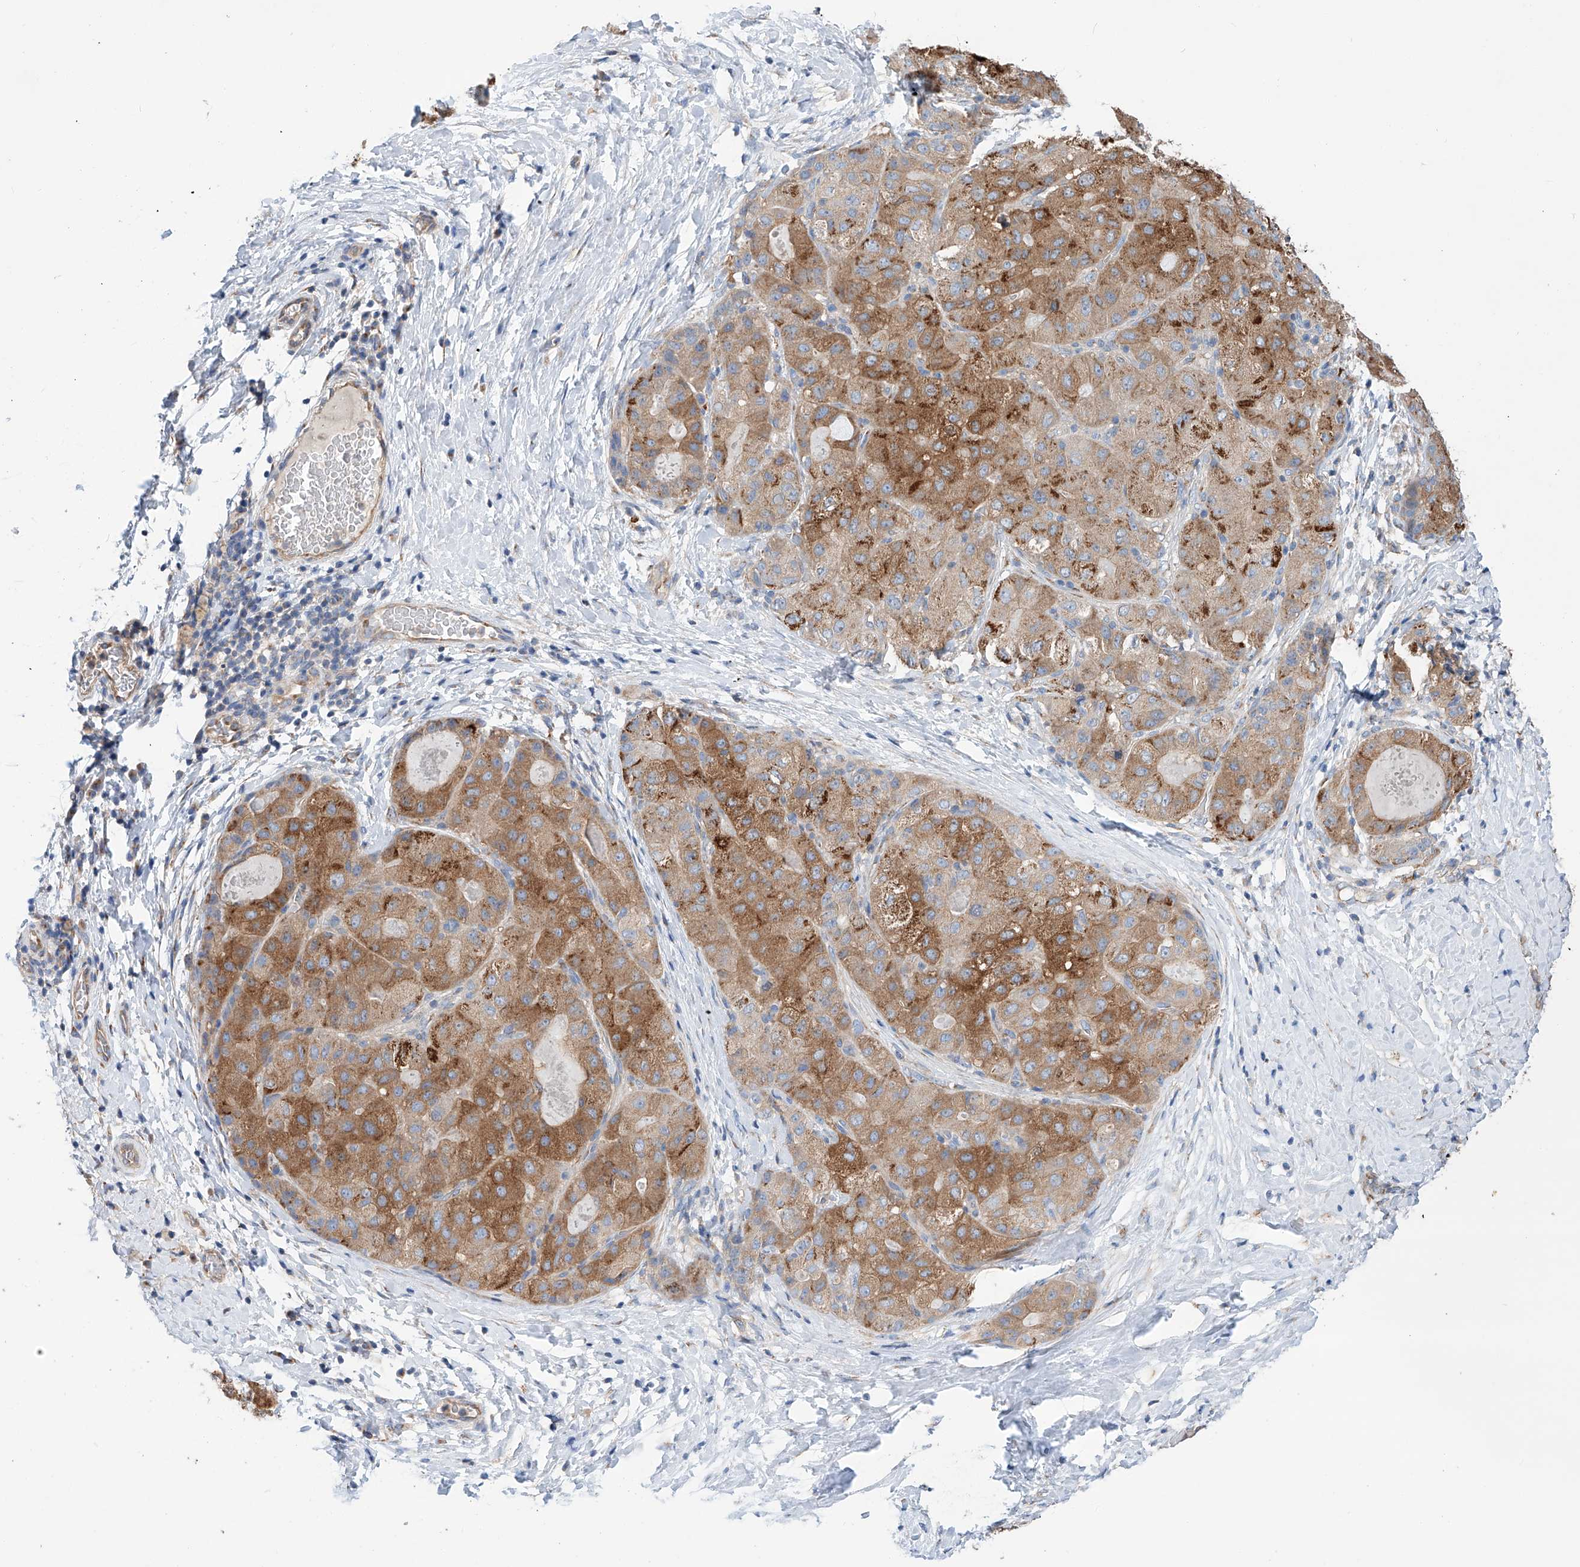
{"staining": {"intensity": "moderate", "quantity": ">75%", "location": "cytoplasmic/membranous"}, "tissue": "liver cancer", "cell_type": "Tumor cells", "image_type": "cancer", "snomed": [{"axis": "morphology", "description": "Carcinoma, Hepatocellular, NOS"}, {"axis": "topography", "description": "Liver"}], "caption": "Hepatocellular carcinoma (liver) stained with IHC reveals moderate cytoplasmic/membranous positivity in approximately >75% of tumor cells.", "gene": "SLC22A7", "patient": {"sex": "male", "age": 80}}